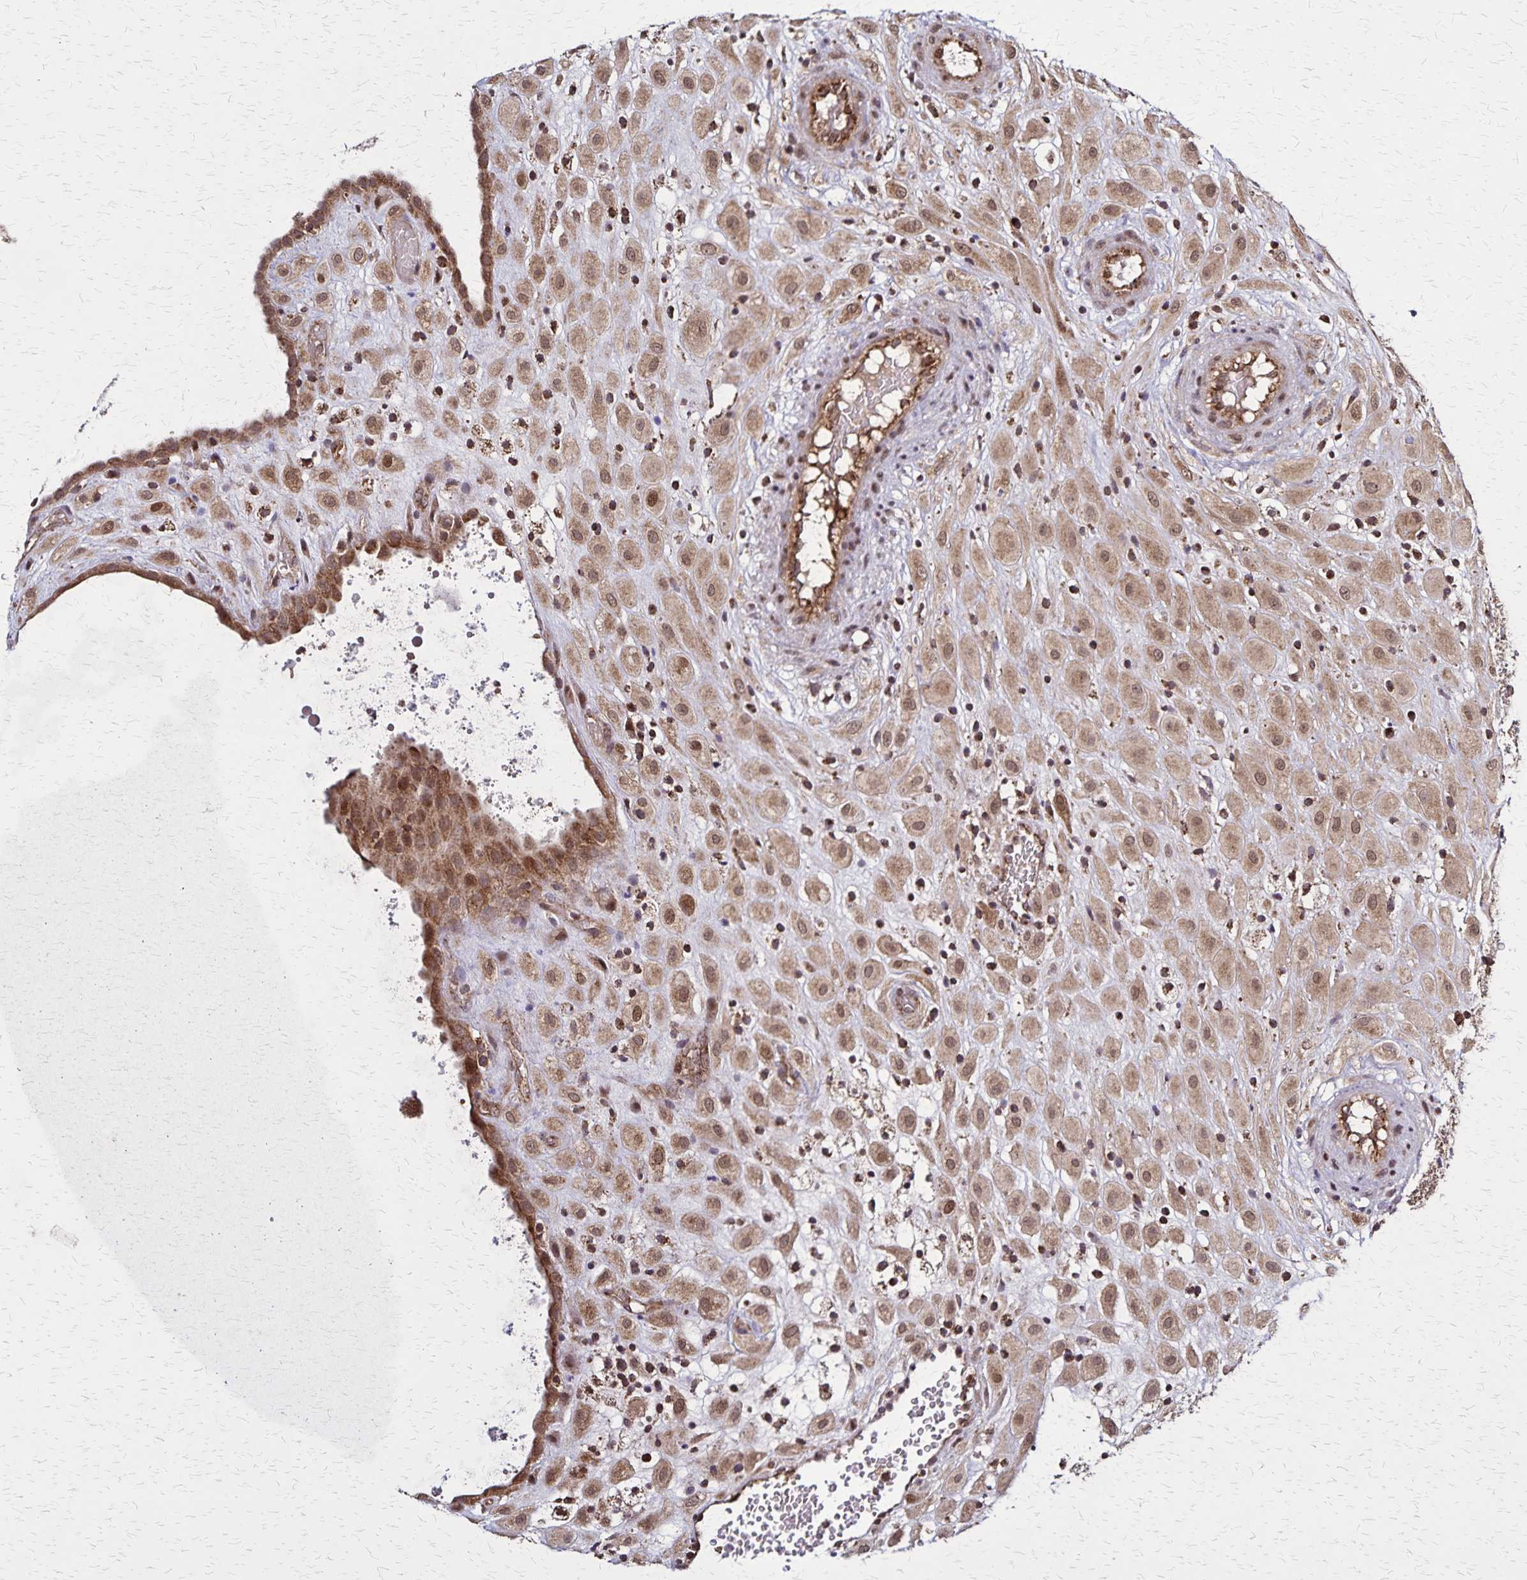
{"staining": {"intensity": "moderate", "quantity": ">75%", "location": "cytoplasmic/membranous,nuclear"}, "tissue": "placenta", "cell_type": "Decidual cells", "image_type": "normal", "snomed": [{"axis": "morphology", "description": "Normal tissue, NOS"}, {"axis": "topography", "description": "Placenta"}], "caption": "Protein staining of normal placenta reveals moderate cytoplasmic/membranous,nuclear staining in approximately >75% of decidual cells.", "gene": "NFS1", "patient": {"sex": "female", "age": 24}}